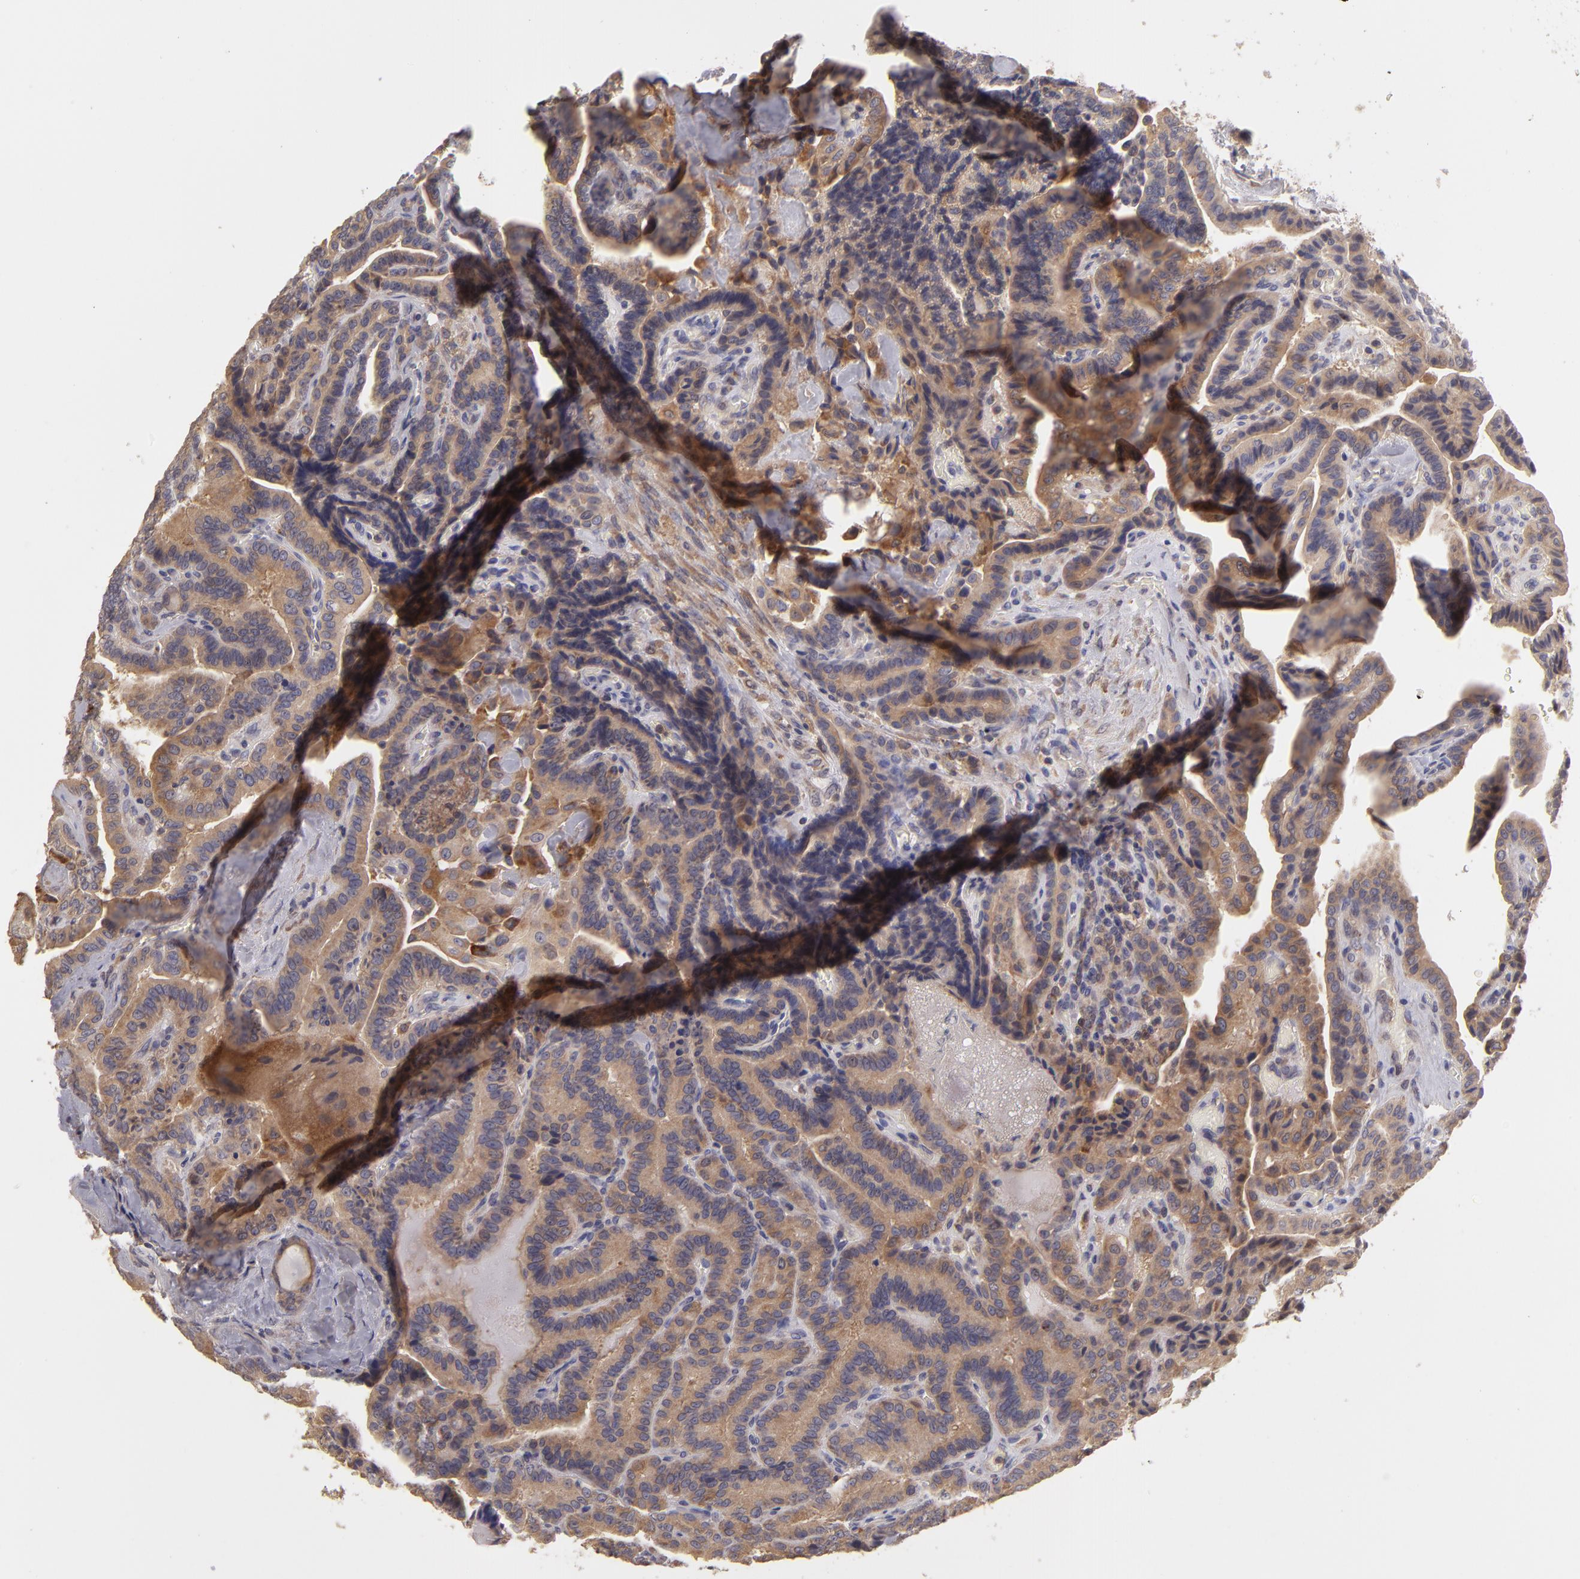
{"staining": {"intensity": "moderate", "quantity": ">75%", "location": "cytoplasmic/membranous"}, "tissue": "thyroid cancer", "cell_type": "Tumor cells", "image_type": "cancer", "snomed": [{"axis": "morphology", "description": "Papillary adenocarcinoma, NOS"}, {"axis": "topography", "description": "Thyroid gland"}], "caption": "Human thyroid papillary adenocarcinoma stained for a protein (brown) exhibits moderate cytoplasmic/membranous positive positivity in about >75% of tumor cells.", "gene": "MTHFD1", "patient": {"sex": "male", "age": 87}}